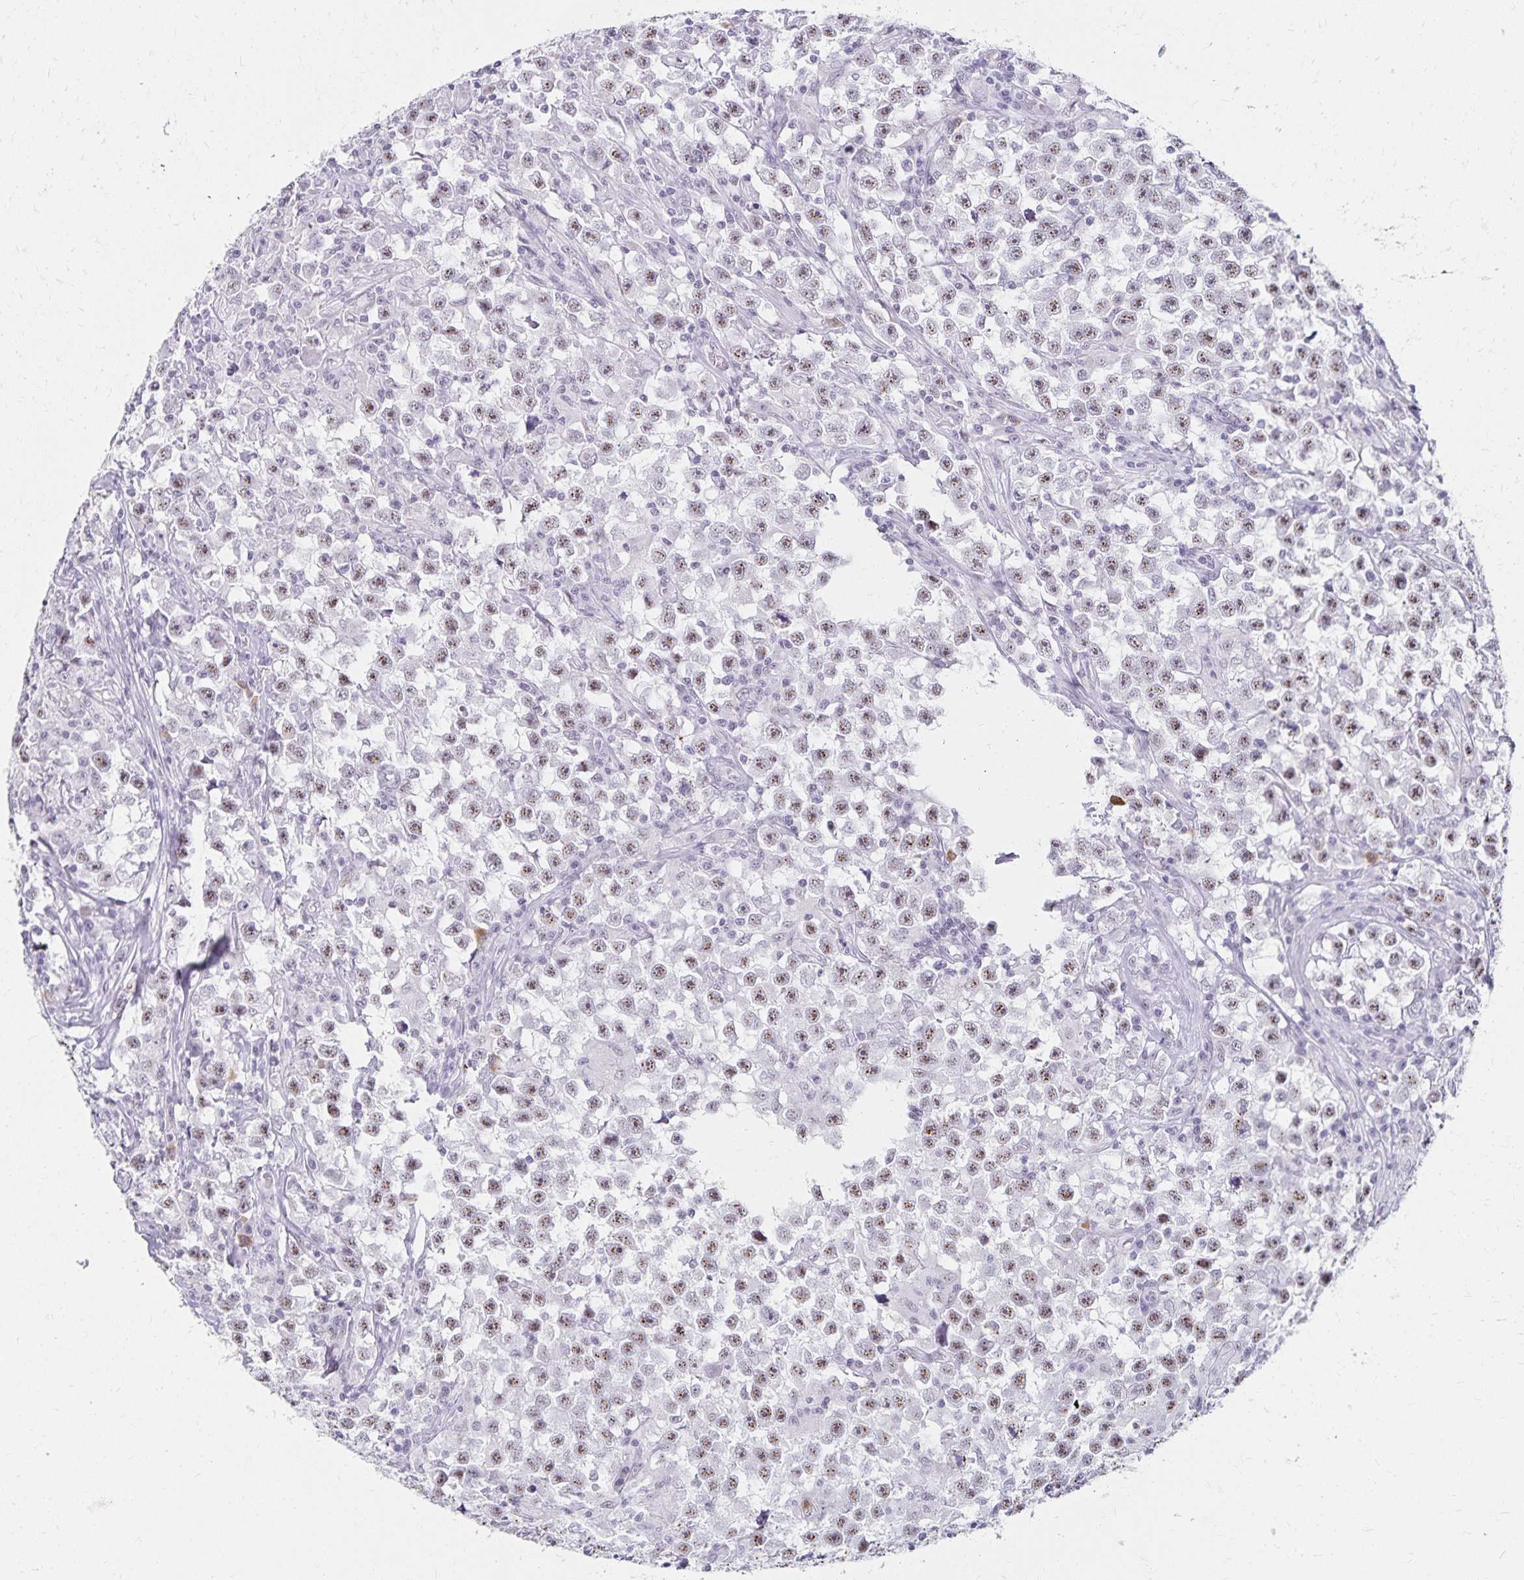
{"staining": {"intensity": "moderate", "quantity": "<25%", "location": "nuclear"}, "tissue": "testis cancer", "cell_type": "Tumor cells", "image_type": "cancer", "snomed": [{"axis": "morphology", "description": "Seminoma, NOS"}, {"axis": "topography", "description": "Testis"}], "caption": "Testis cancer stained for a protein (brown) demonstrates moderate nuclear positive expression in about <25% of tumor cells.", "gene": "C20orf85", "patient": {"sex": "male", "age": 33}}